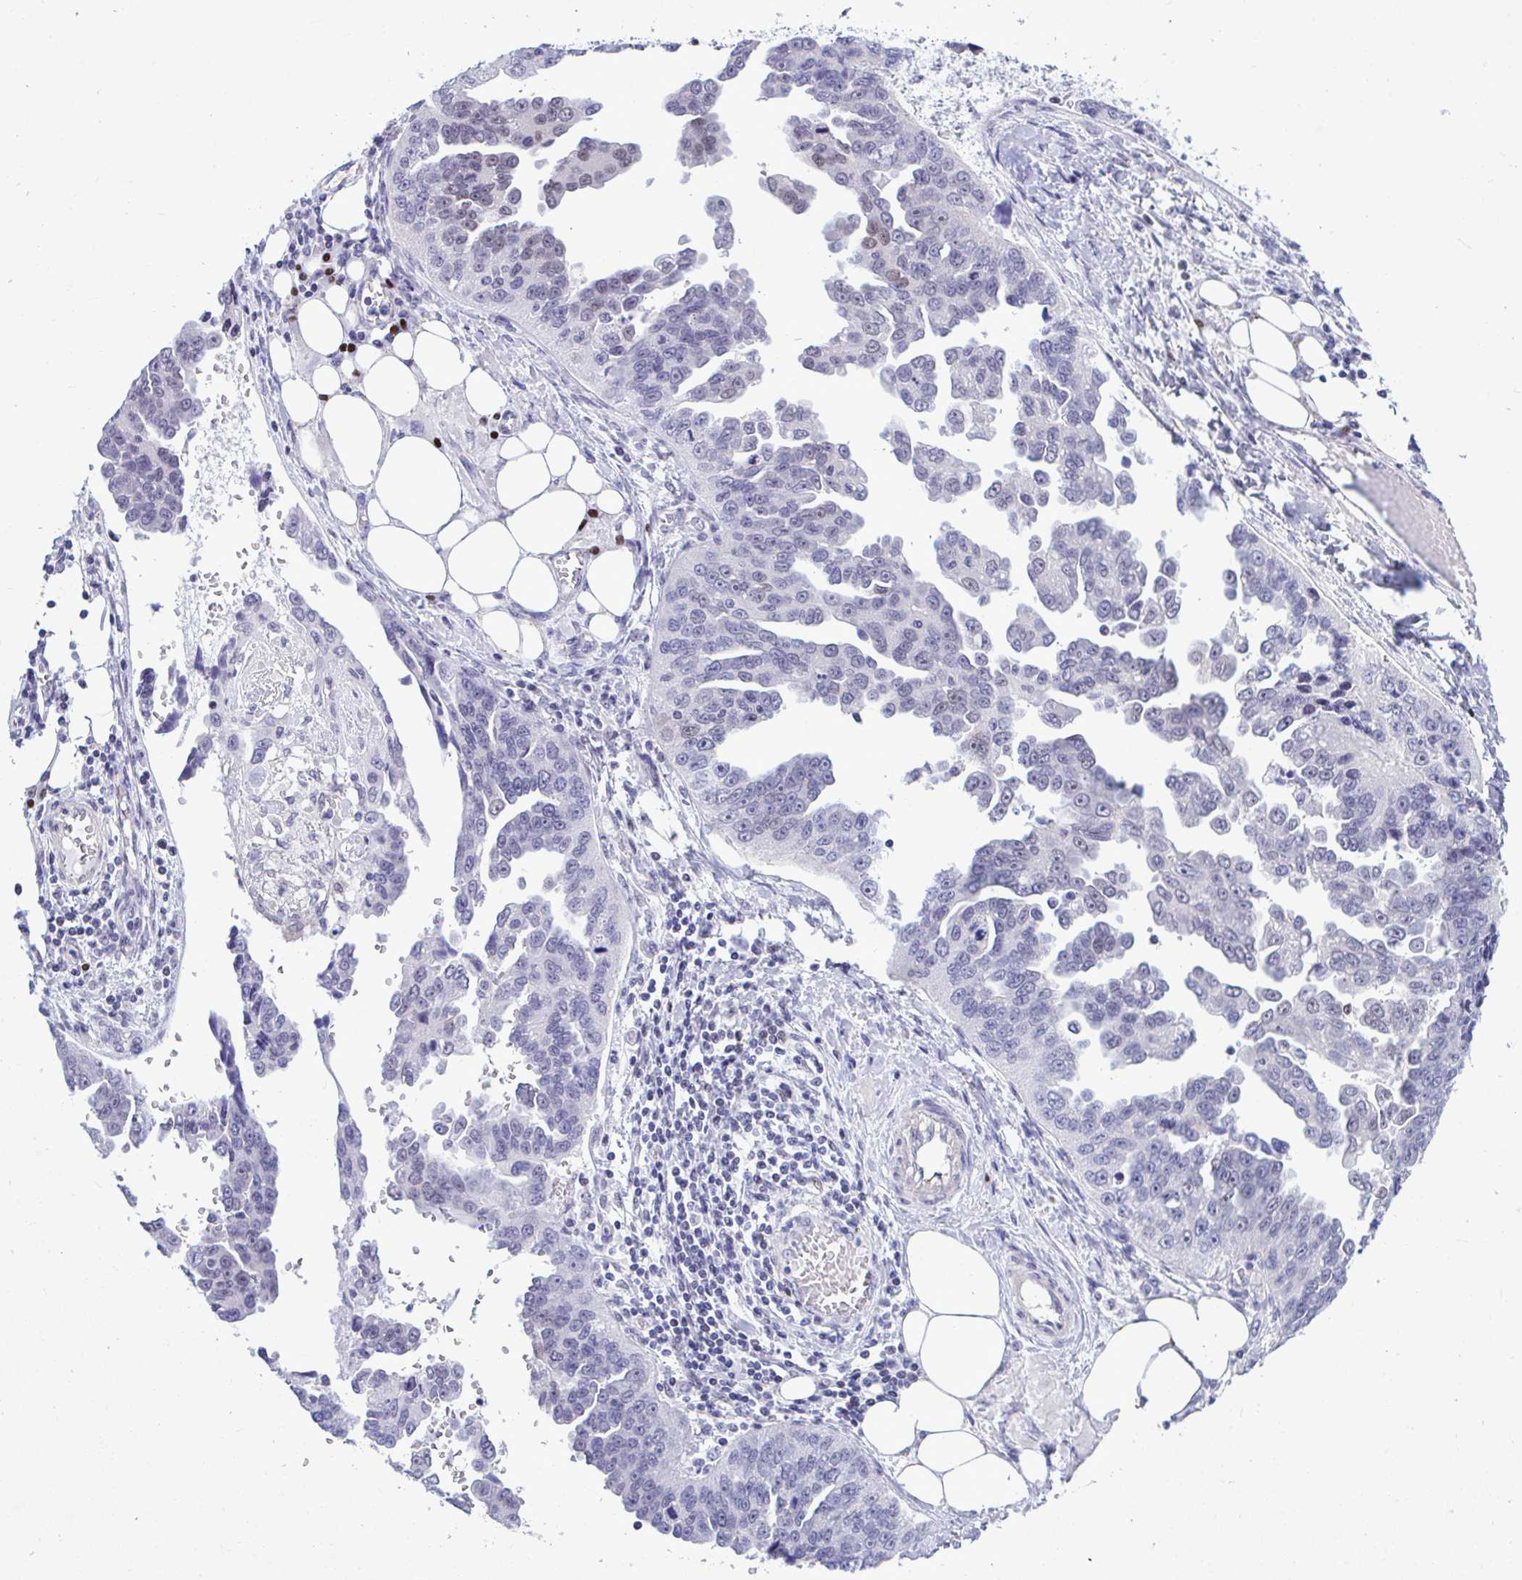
{"staining": {"intensity": "weak", "quantity": "<25%", "location": "nuclear"}, "tissue": "ovarian cancer", "cell_type": "Tumor cells", "image_type": "cancer", "snomed": [{"axis": "morphology", "description": "Cystadenocarcinoma, serous, NOS"}, {"axis": "topography", "description": "Ovary"}], "caption": "This is an immunohistochemistry (IHC) image of ovarian serous cystadenocarcinoma. There is no staining in tumor cells.", "gene": "SLC25A51", "patient": {"sex": "female", "age": 75}}